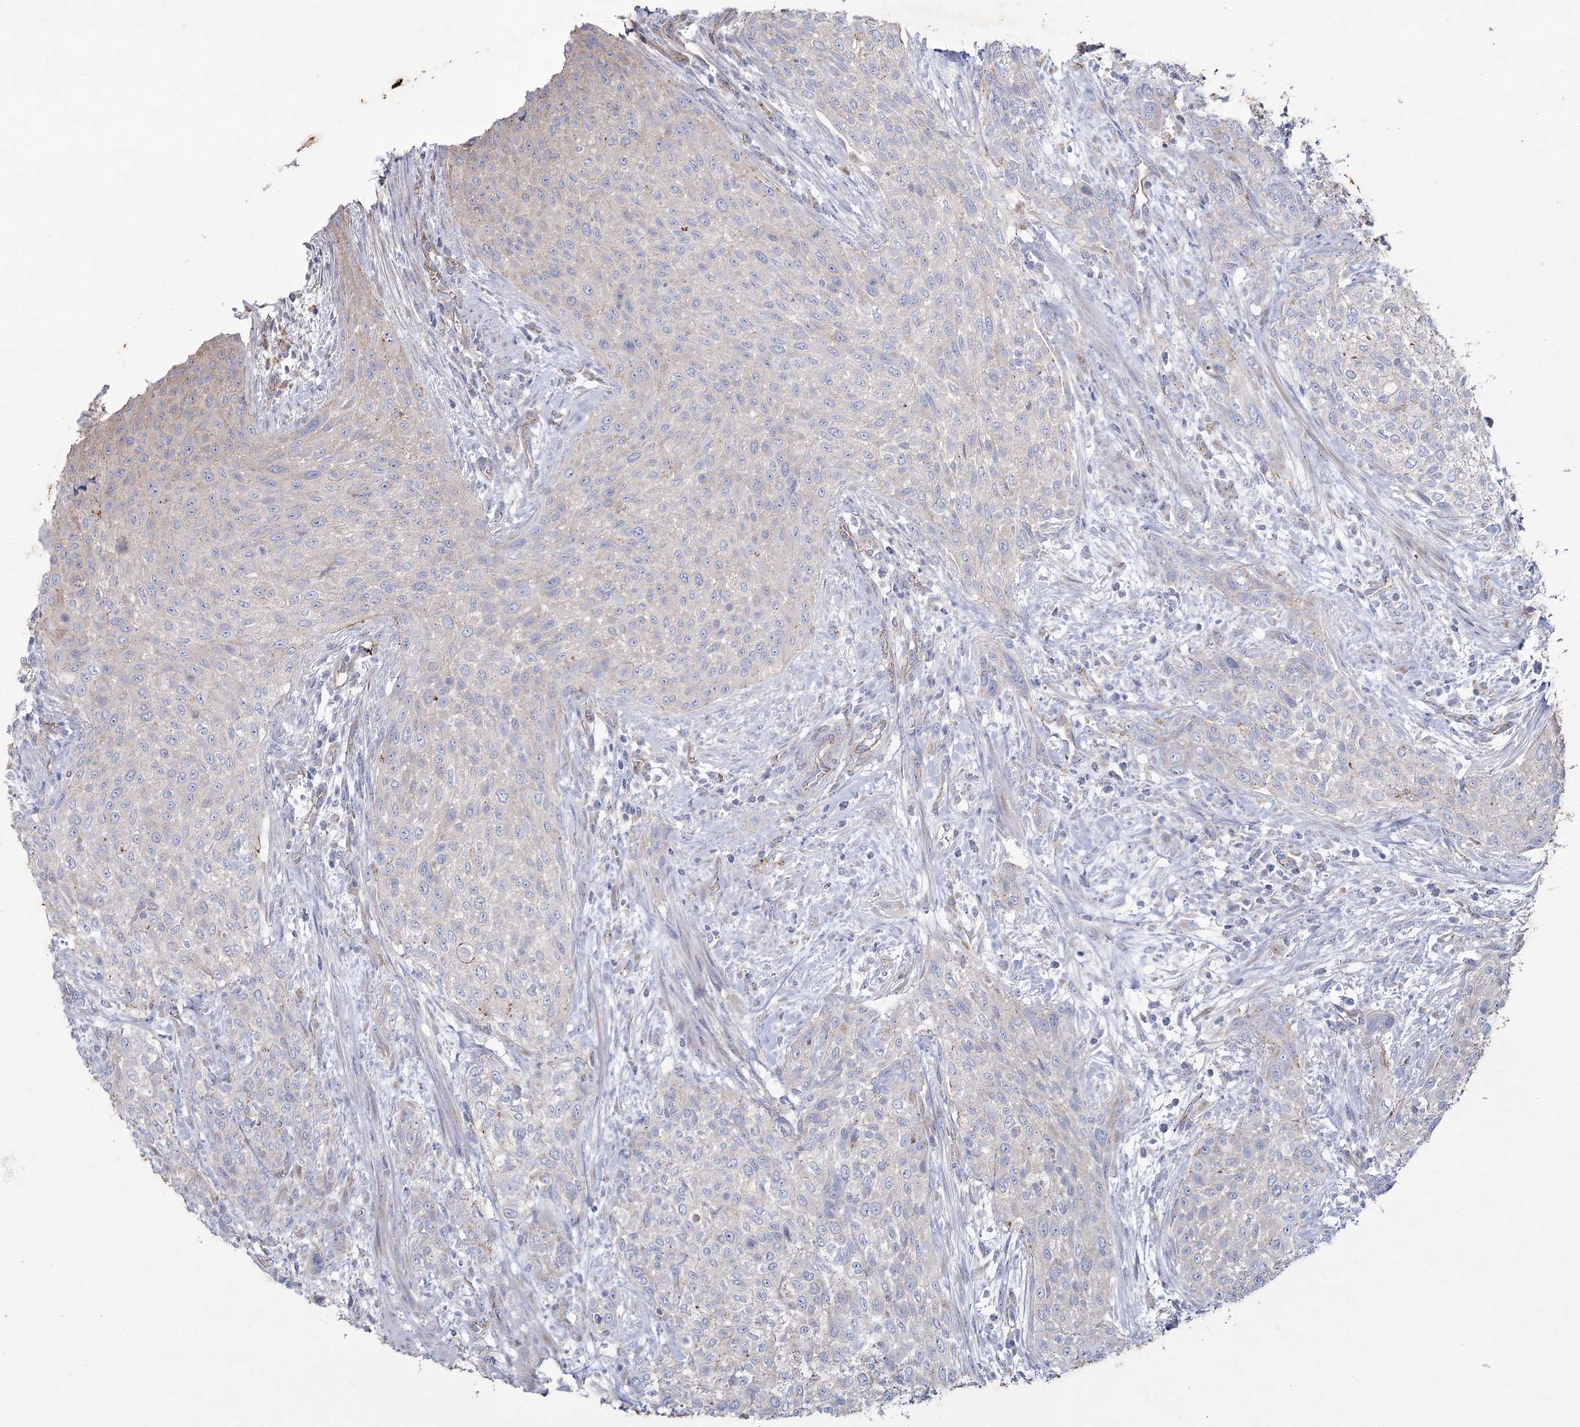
{"staining": {"intensity": "negative", "quantity": "none", "location": "none"}, "tissue": "urothelial cancer", "cell_type": "Tumor cells", "image_type": "cancer", "snomed": [{"axis": "morphology", "description": "Normal tissue, NOS"}, {"axis": "morphology", "description": "Urothelial carcinoma, NOS"}, {"axis": "topography", "description": "Urinary bladder"}, {"axis": "topography", "description": "Peripheral nerve tissue"}], "caption": "DAB (3,3'-diaminobenzidine) immunohistochemical staining of human transitional cell carcinoma reveals no significant staining in tumor cells. Brightfield microscopy of immunohistochemistry stained with DAB (brown) and hematoxylin (blue), captured at high magnification.", "gene": "LDLRAD3", "patient": {"sex": "male", "age": 35}}